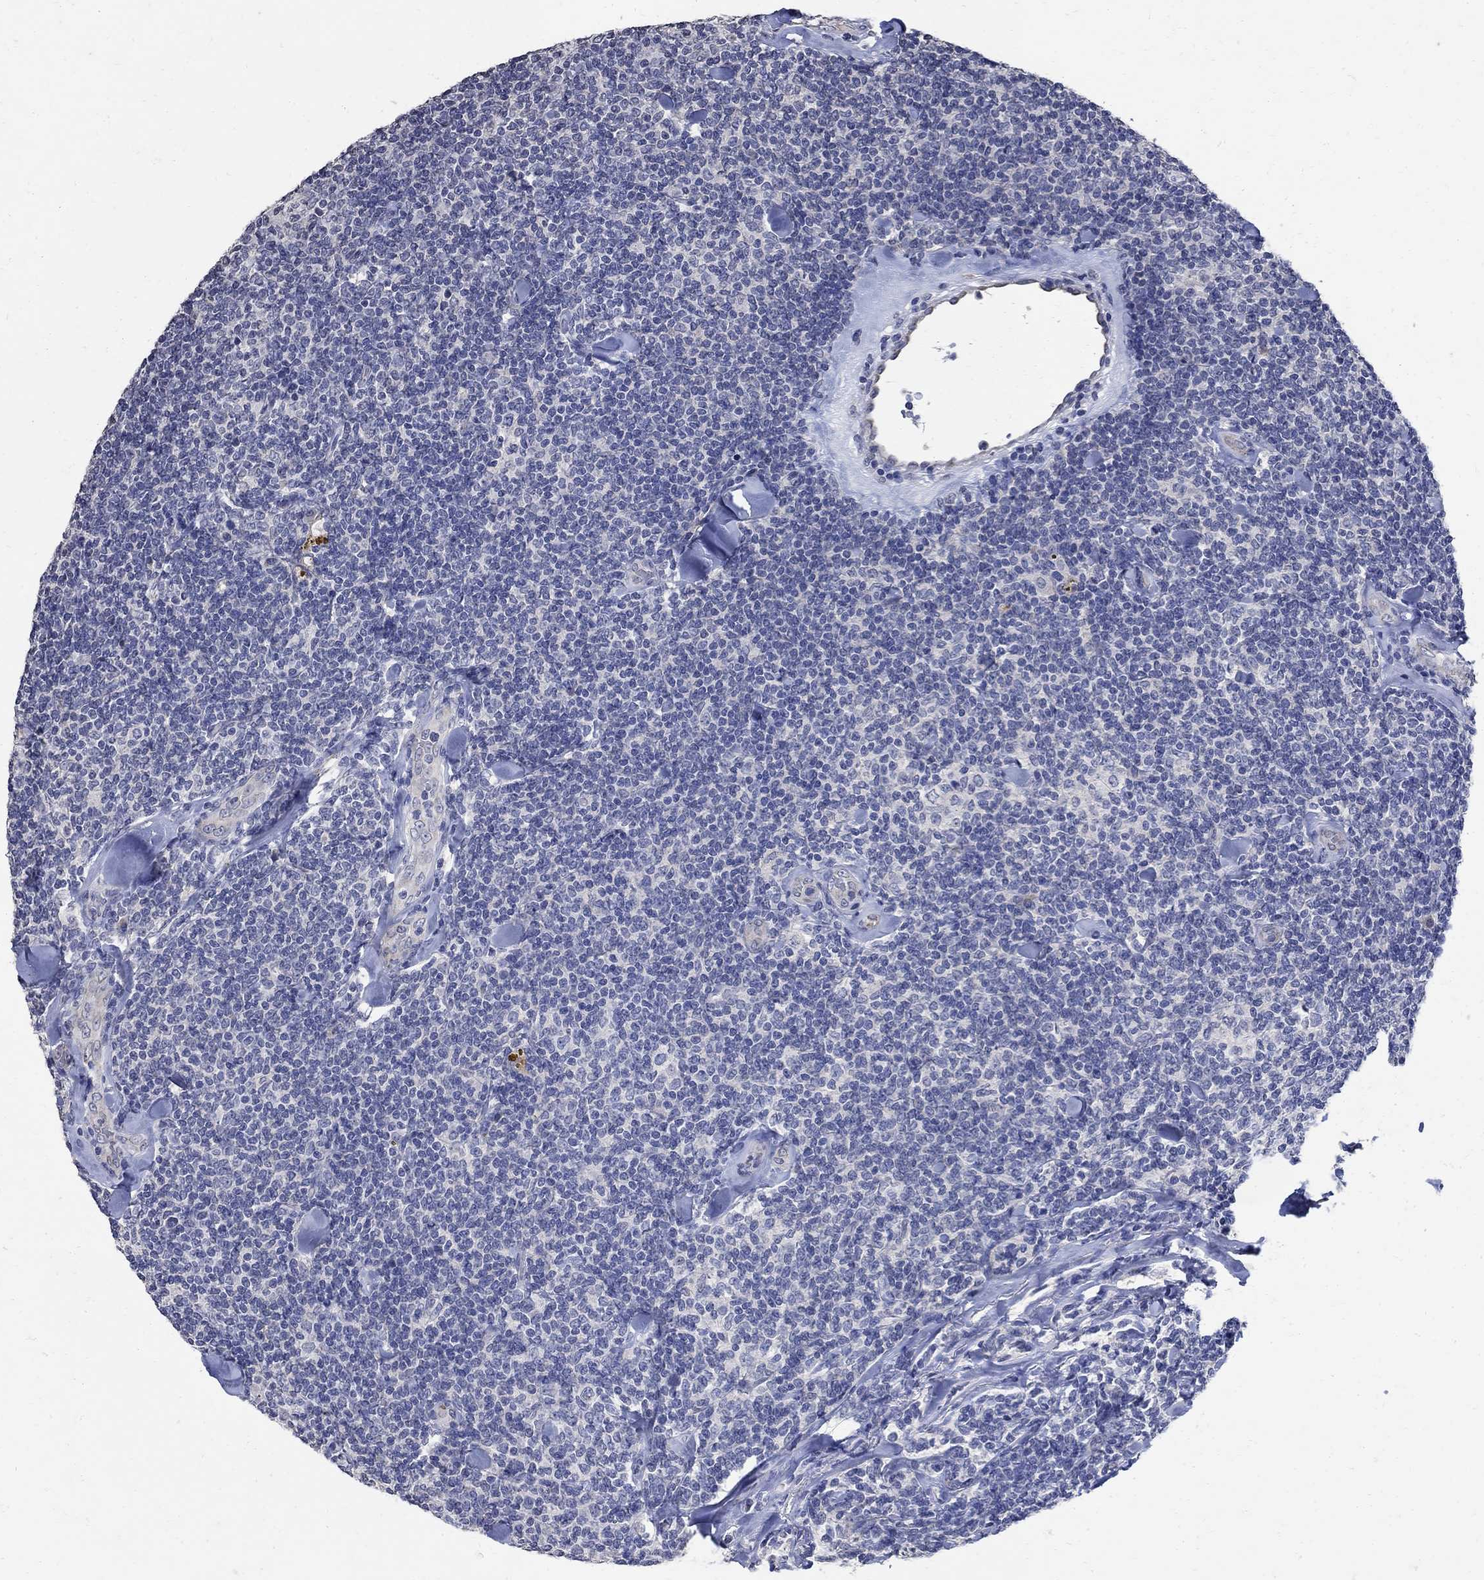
{"staining": {"intensity": "negative", "quantity": "none", "location": "none"}, "tissue": "lymphoma", "cell_type": "Tumor cells", "image_type": "cancer", "snomed": [{"axis": "morphology", "description": "Malignant lymphoma, non-Hodgkin's type, Low grade"}, {"axis": "topography", "description": "Lymph node"}], "caption": "High magnification brightfield microscopy of lymphoma stained with DAB (brown) and counterstained with hematoxylin (blue): tumor cells show no significant expression.", "gene": "TMEM169", "patient": {"sex": "female", "age": 56}}